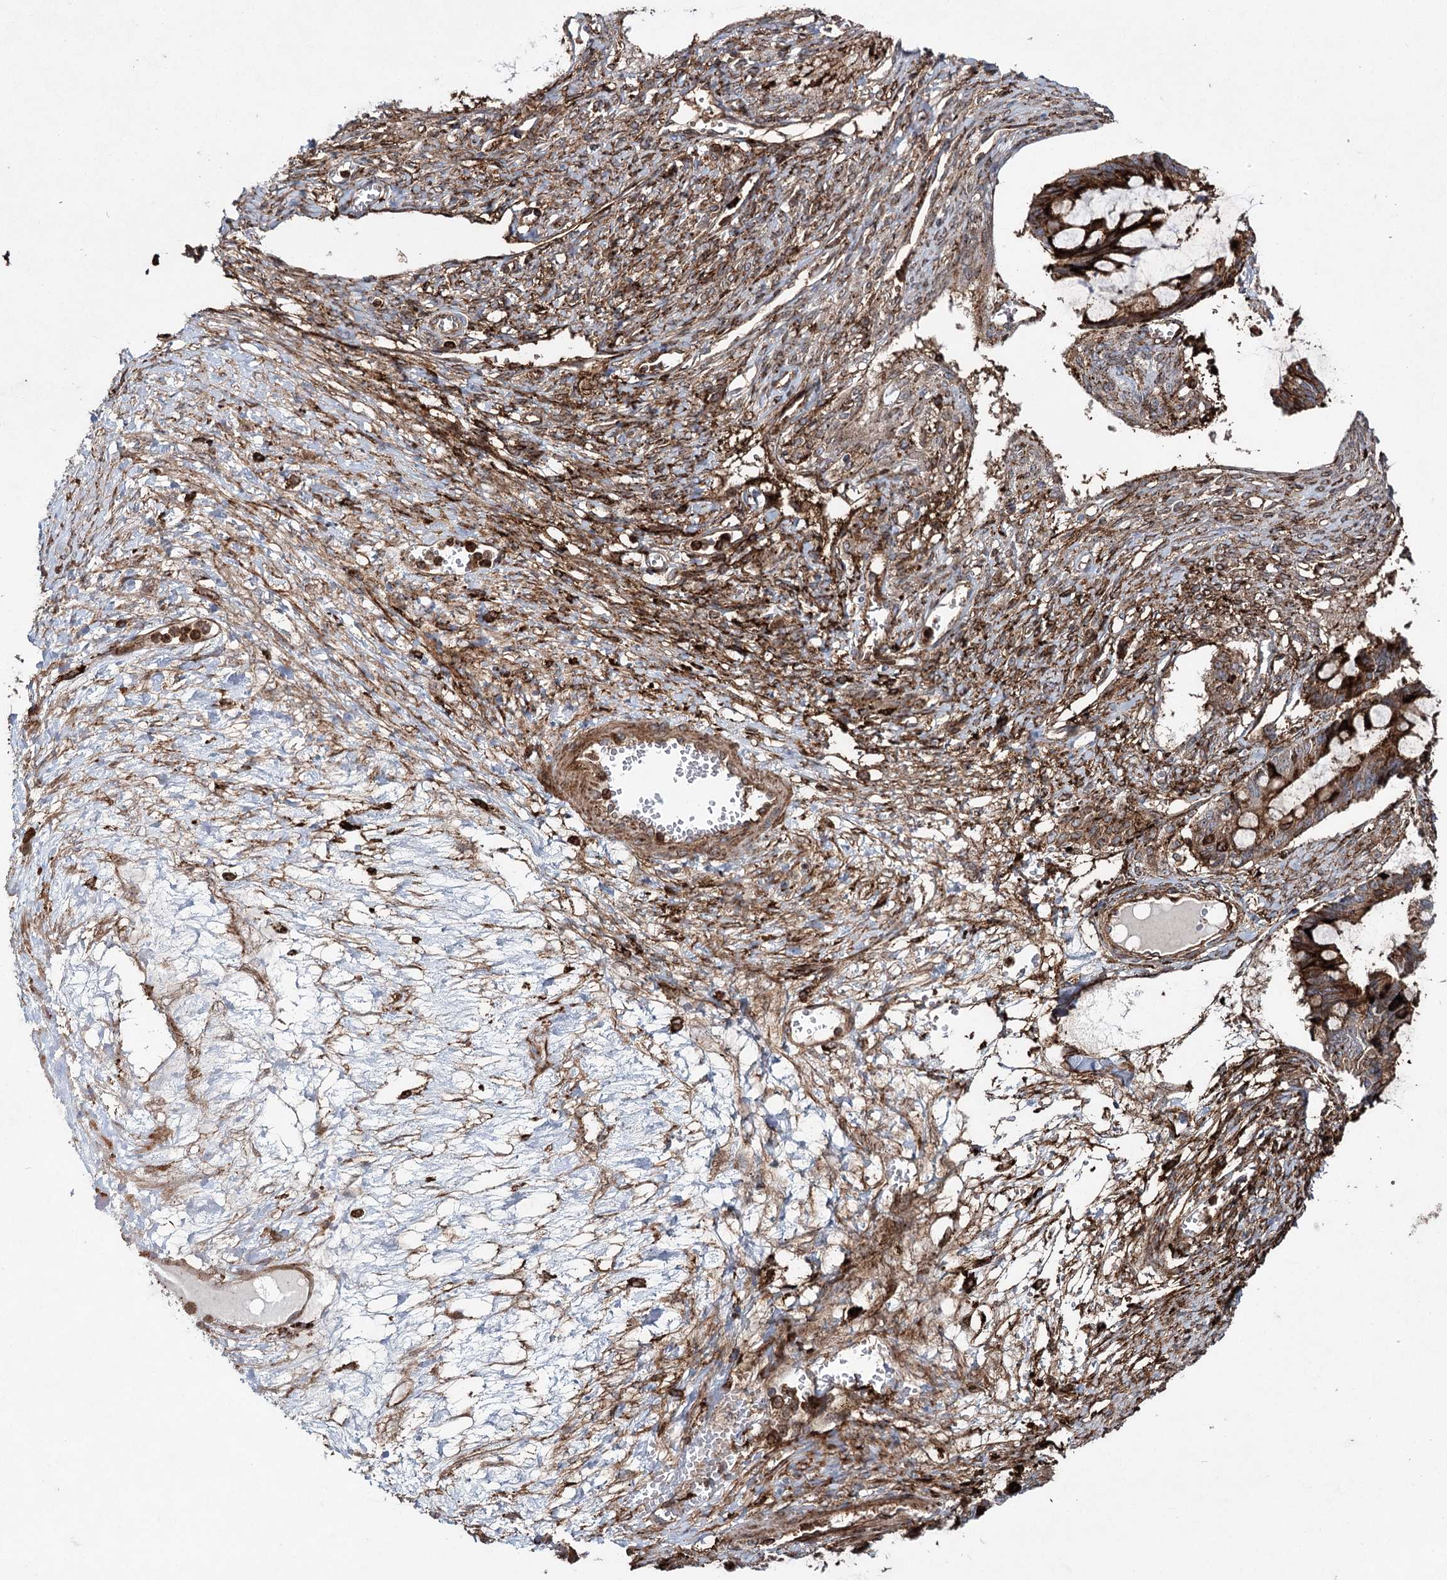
{"staining": {"intensity": "strong", "quantity": "25%-75%", "location": "cytoplasmic/membranous"}, "tissue": "ovarian cancer", "cell_type": "Tumor cells", "image_type": "cancer", "snomed": [{"axis": "morphology", "description": "Cystadenocarcinoma, mucinous, NOS"}, {"axis": "topography", "description": "Ovary"}], "caption": "The photomicrograph shows immunohistochemical staining of ovarian cancer (mucinous cystadenocarcinoma). There is strong cytoplasmic/membranous staining is identified in about 25%-75% of tumor cells.", "gene": "DCUN1D4", "patient": {"sex": "female", "age": 73}}